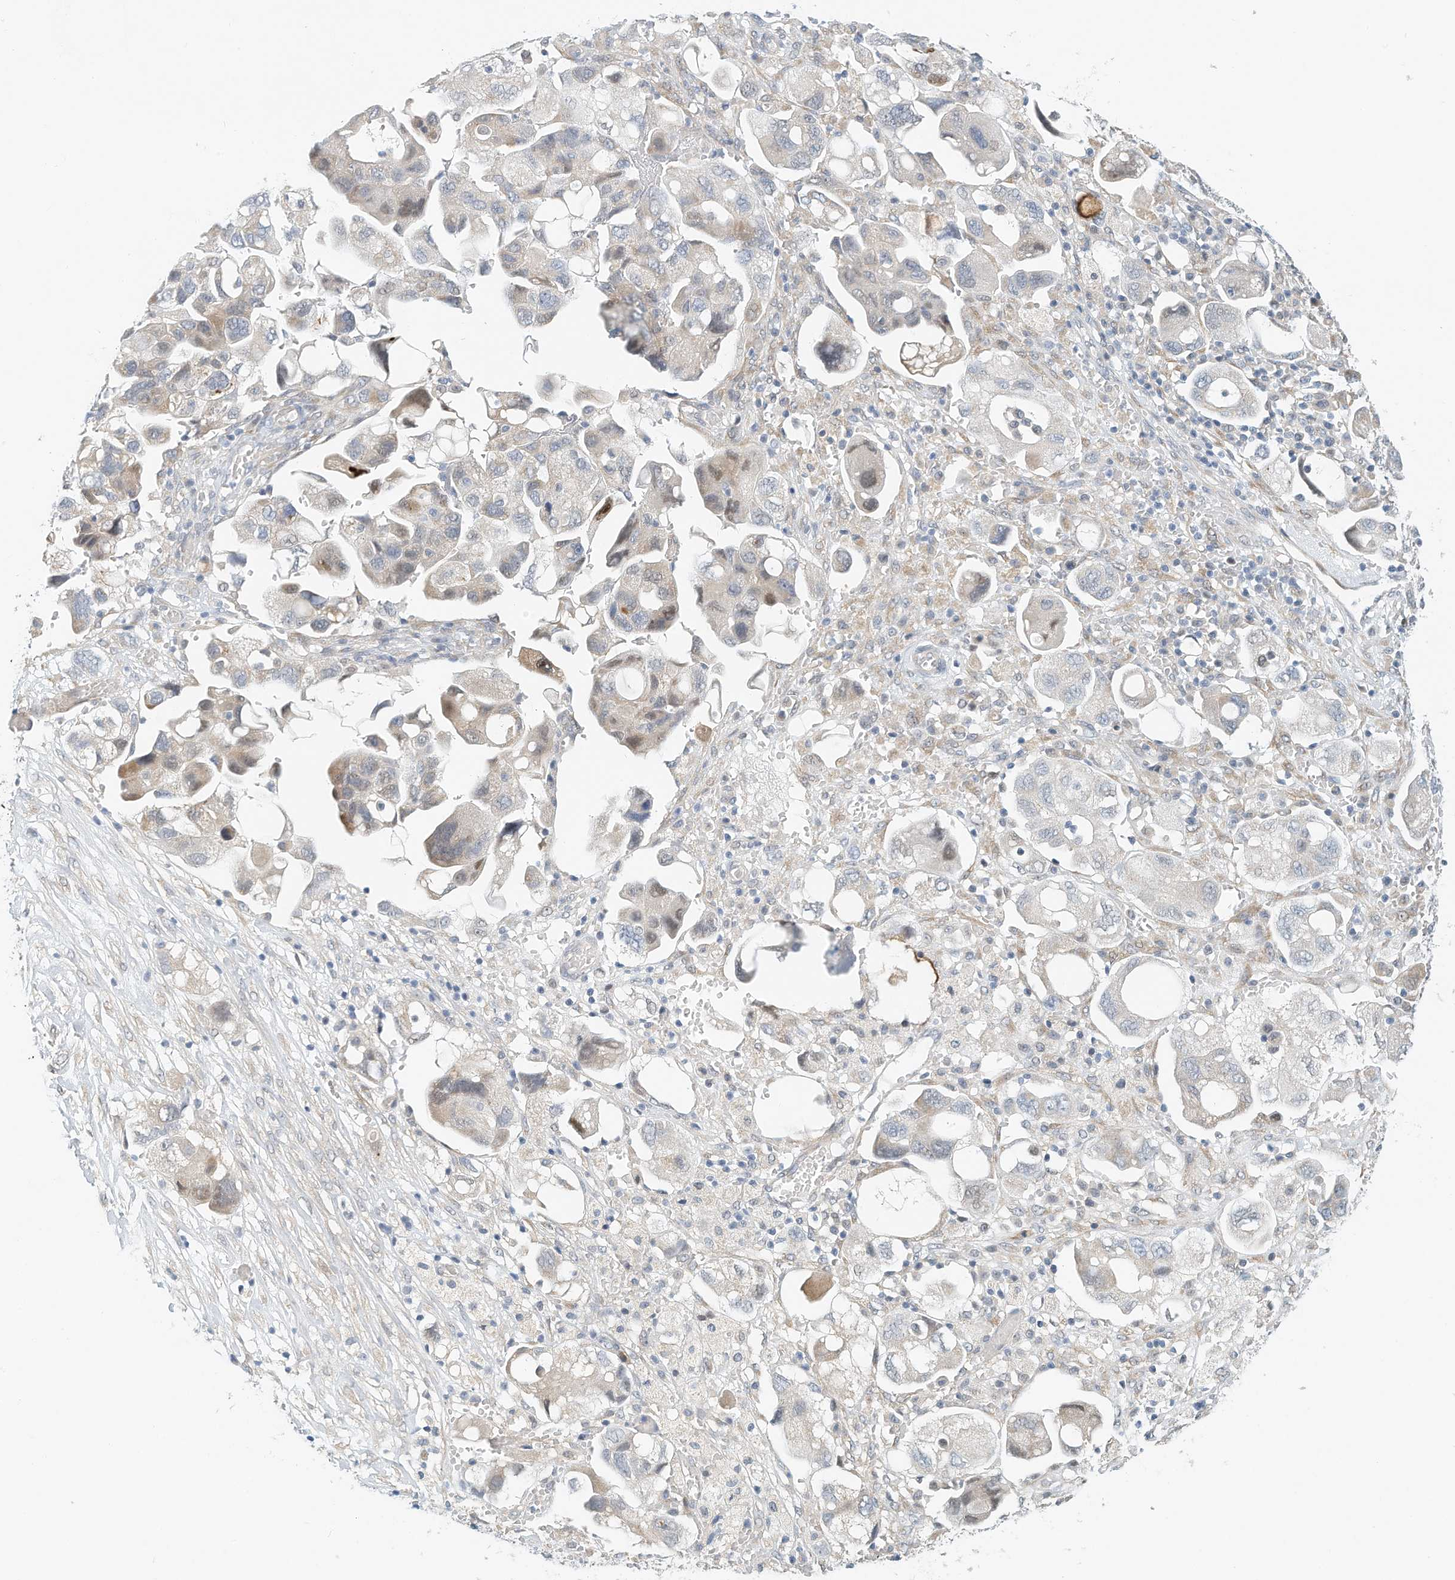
{"staining": {"intensity": "weak", "quantity": "<25%", "location": "cytoplasmic/membranous"}, "tissue": "ovarian cancer", "cell_type": "Tumor cells", "image_type": "cancer", "snomed": [{"axis": "morphology", "description": "Carcinoma, NOS"}, {"axis": "morphology", "description": "Cystadenocarcinoma, serous, NOS"}, {"axis": "topography", "description": "Ovary"}], "caption": "Human carcinoma (ovarian) stained for a protein using immunohistochemistry displays no expression in tumor cells.", "gene": "ARHGAP28", "patient": {"sex": "female", "age": 69}}